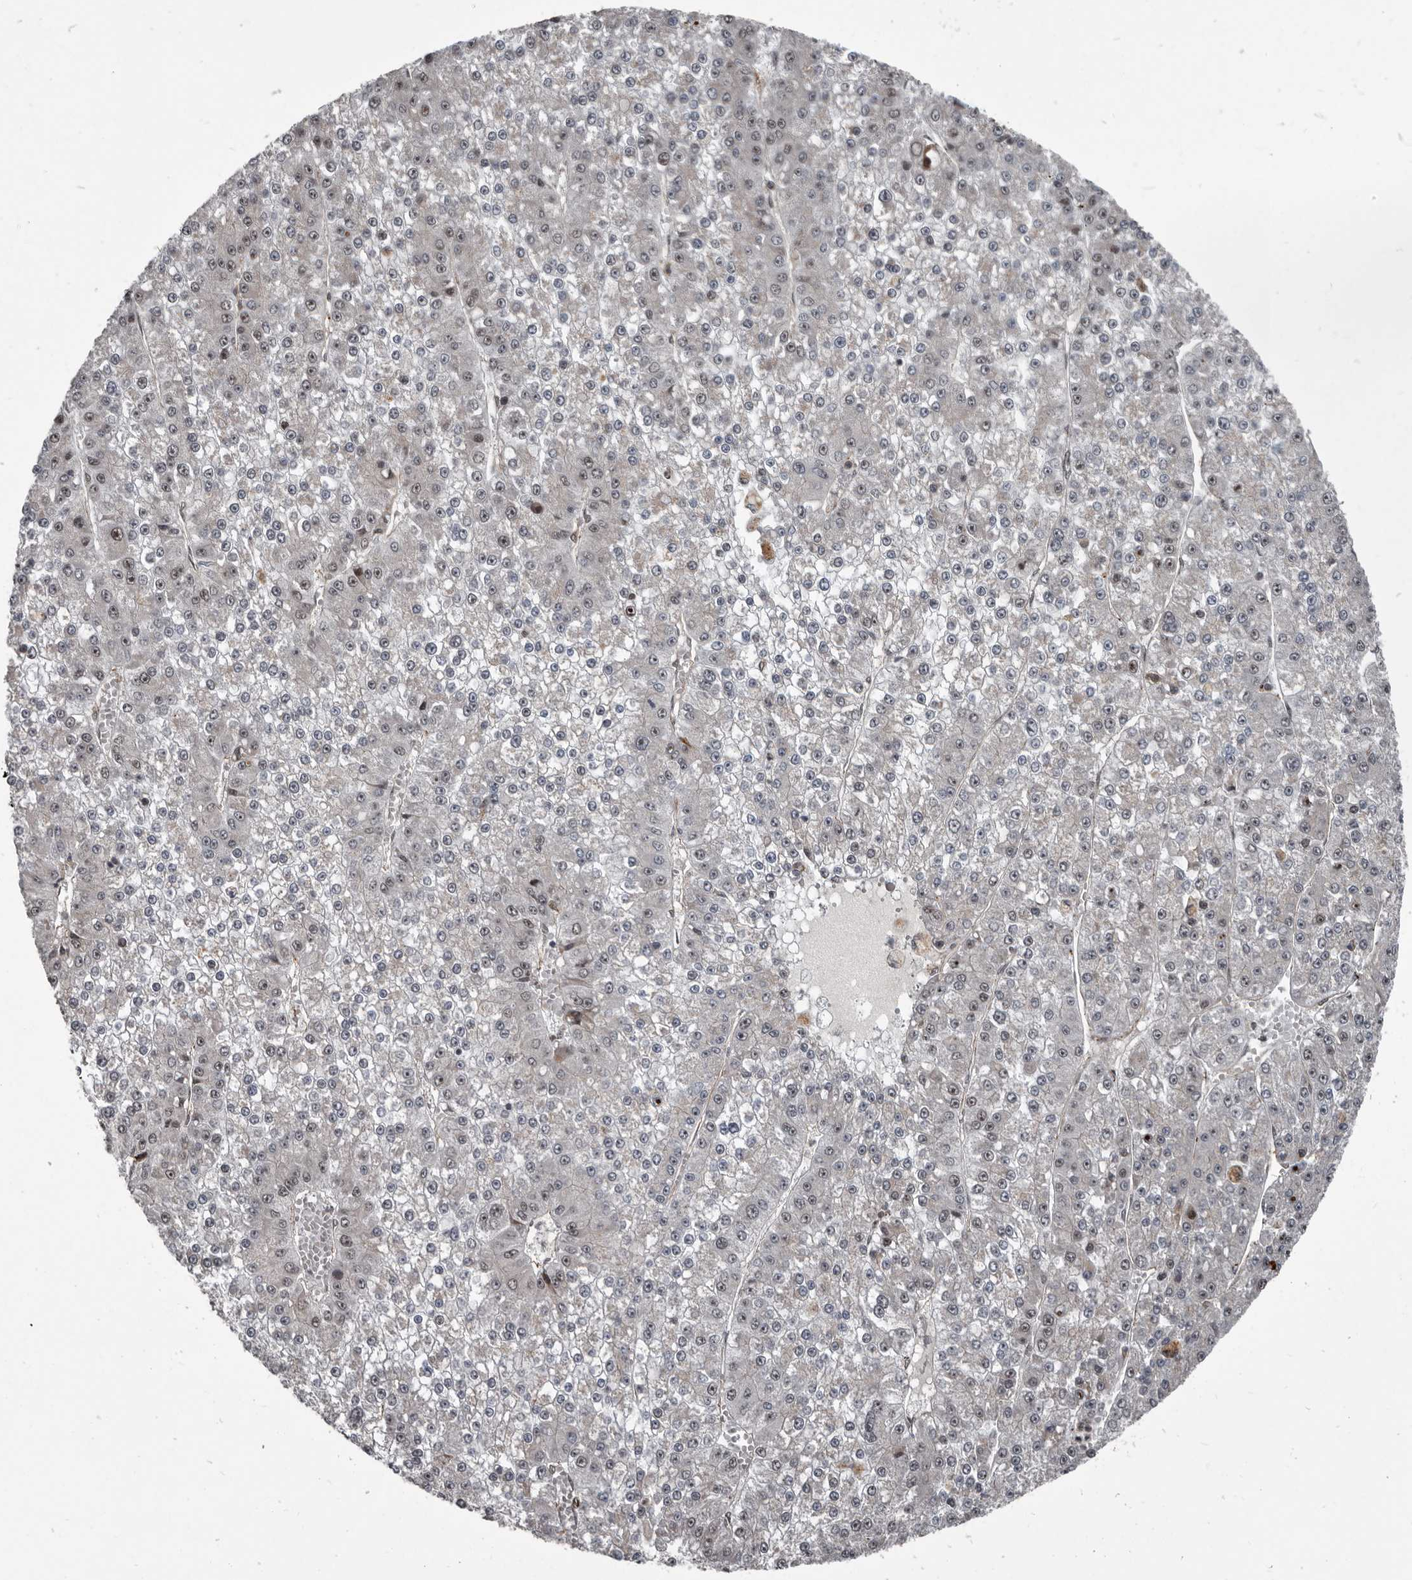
{"staining": {"intensity": "moderate", "quantity": "<25%", "location": "nuclear"}, "tissue": "liver cancer", "cell_type": "Tumor cells", "image_type": "cancer", "snomed": [{"axis": "morphology", "description": "Carcinoma, Hepatocellular, NOS"}, {"axis": "topography", "description": "Liver"}], "caption": "Tumor cells show low levels of moderate nuclear staining in approximately <25% of cells in liver hepatocellular carcinoma.", "gene": "CHD1L", "patient": {"sex": "female", "age": 73}}